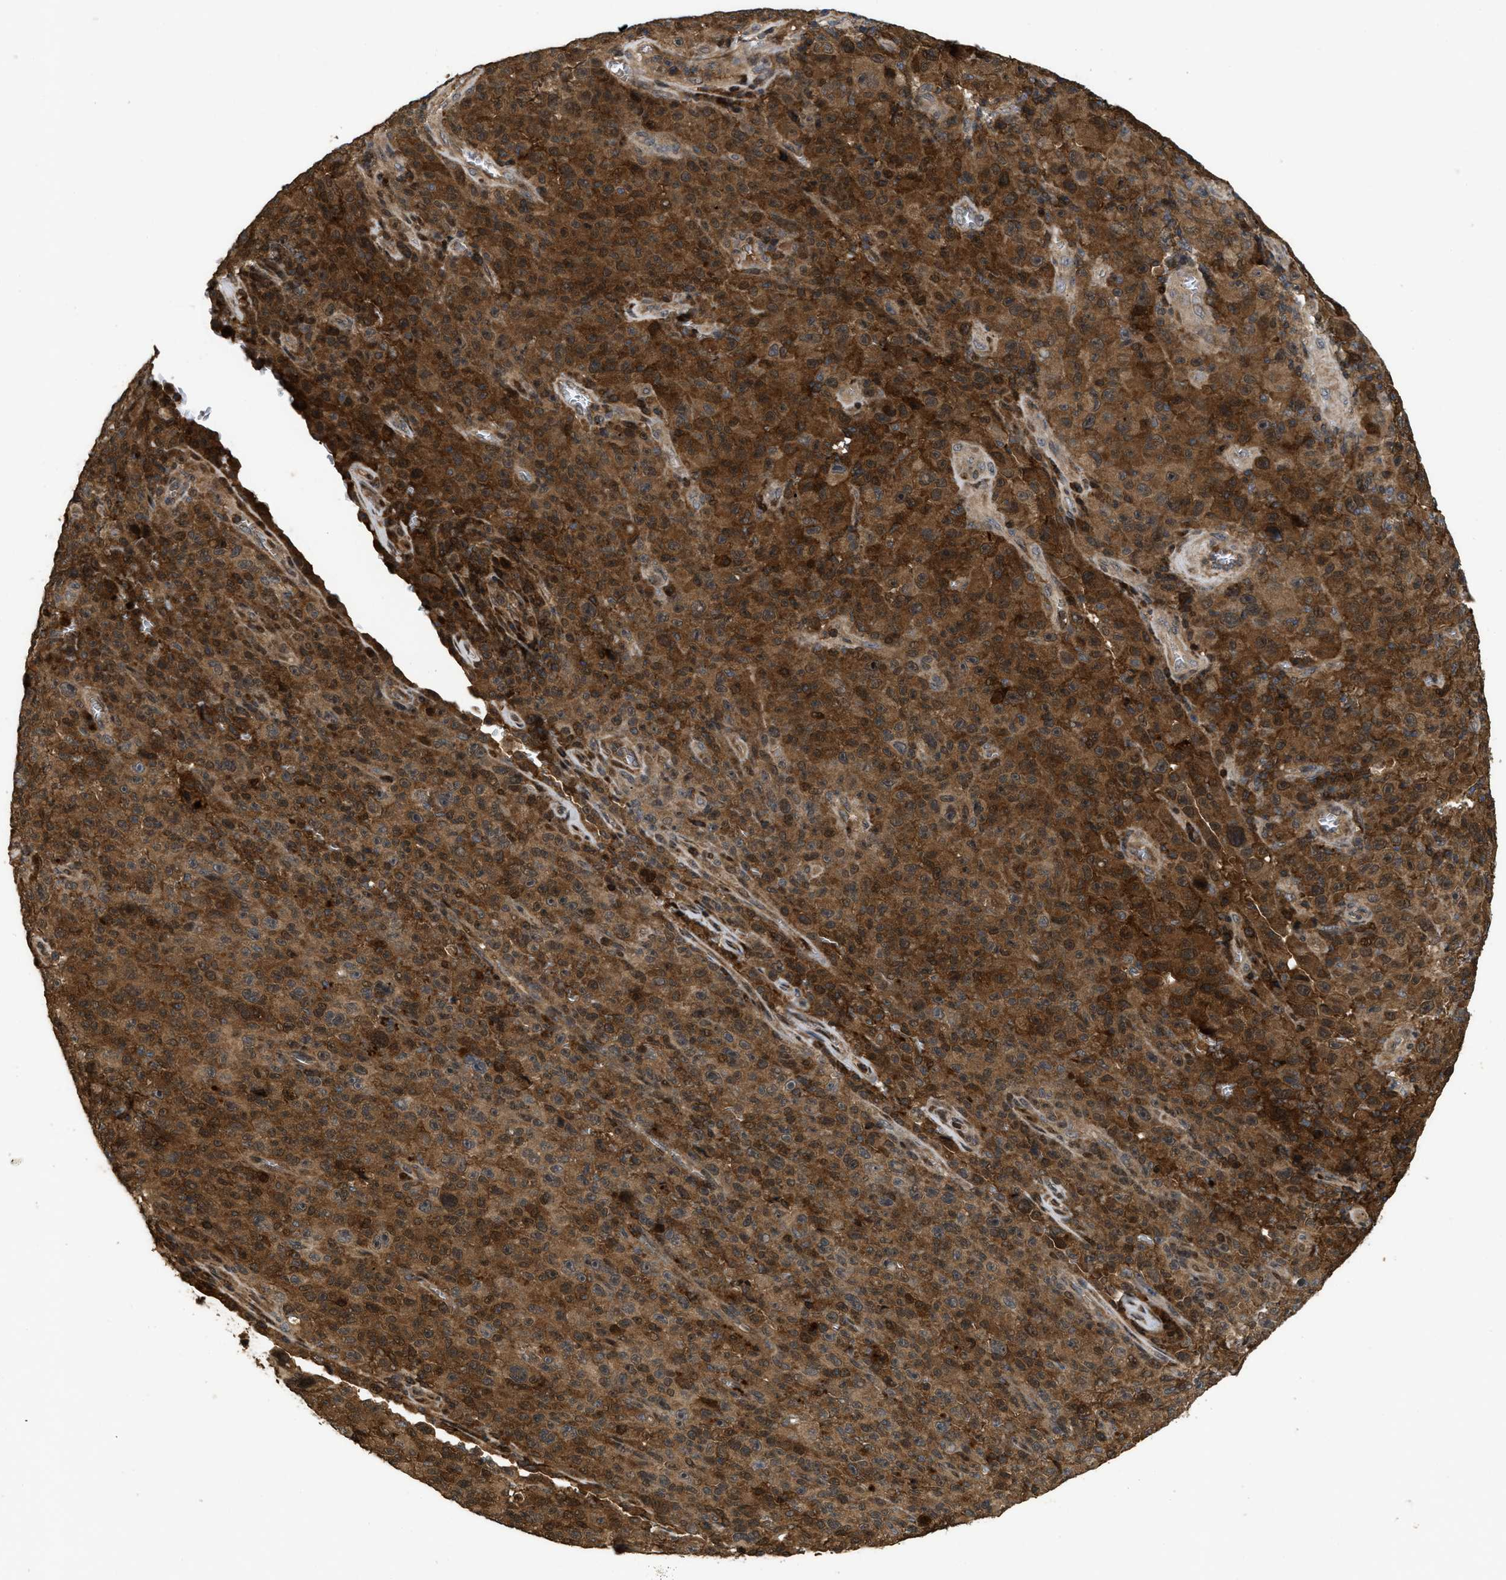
{"staining": {"intensity": "strong", "quantity": ">75%", "location": "cytoplasmic/membranous,nuclear"}, "tissue": "melanoma", "cell_type": "Tumor cells", "image_type": "cancer", "snomed": [{"axis": "morphology", "description": "Malignant melanoma, NOS"}, {"axis": "topography", "description": "Skin"}], "caption": "Immunohistochemistry (DAB) staining of malignant melanoma demonstrates strong cytoplasmic/membranous and nuclear protein positivity in about >75% of tumor cells. Nuclei are stained in blue.", "gene": "CBR3", "patient": {"sex": "female", "age": 82}}